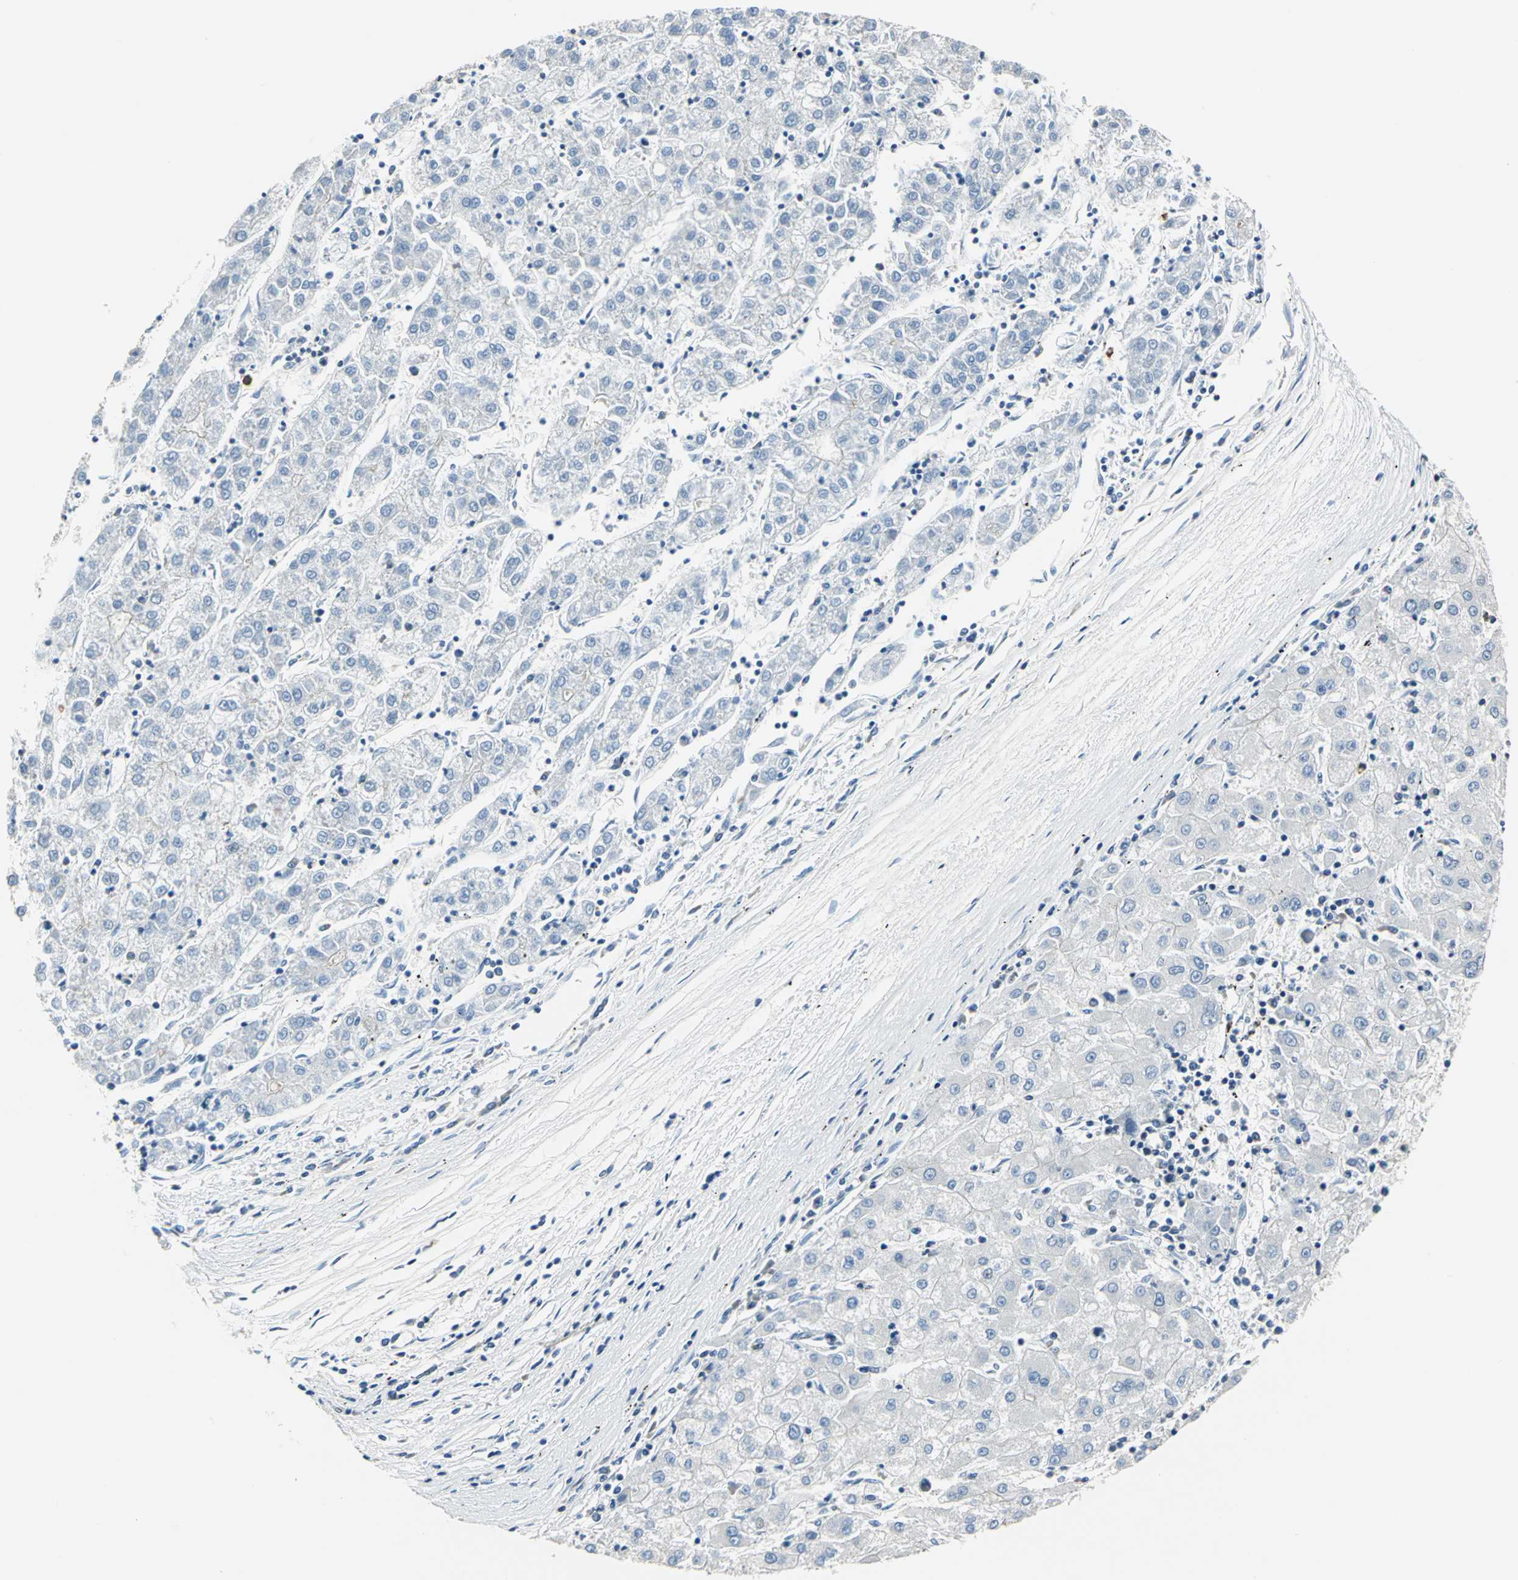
{"staining": {"intensity": "negative", "quantity": "none", "location": "none"}, "tissue": "liver cancer", "cell_type": "Tumor cells", "image_type": "cancer", "snomed": [{"axis": "morphology", "description": "Carcinoma, Hepatocellular, NOS"}, {"axis": "topography", "description": "Liver"}], "caption": "Immunohistochemical staining of human liver cancer exhibits no significant positivity in tumor cells. The staining was performed using DAB (3,3'-diaminobenzidine) to visualize the protein expression in brown, while the nuclei were stained in blue with hematoxylin (Magnification: 20x).", "gene": "SEPTIN6", "patient": {"sex": "male", "age": 72}}